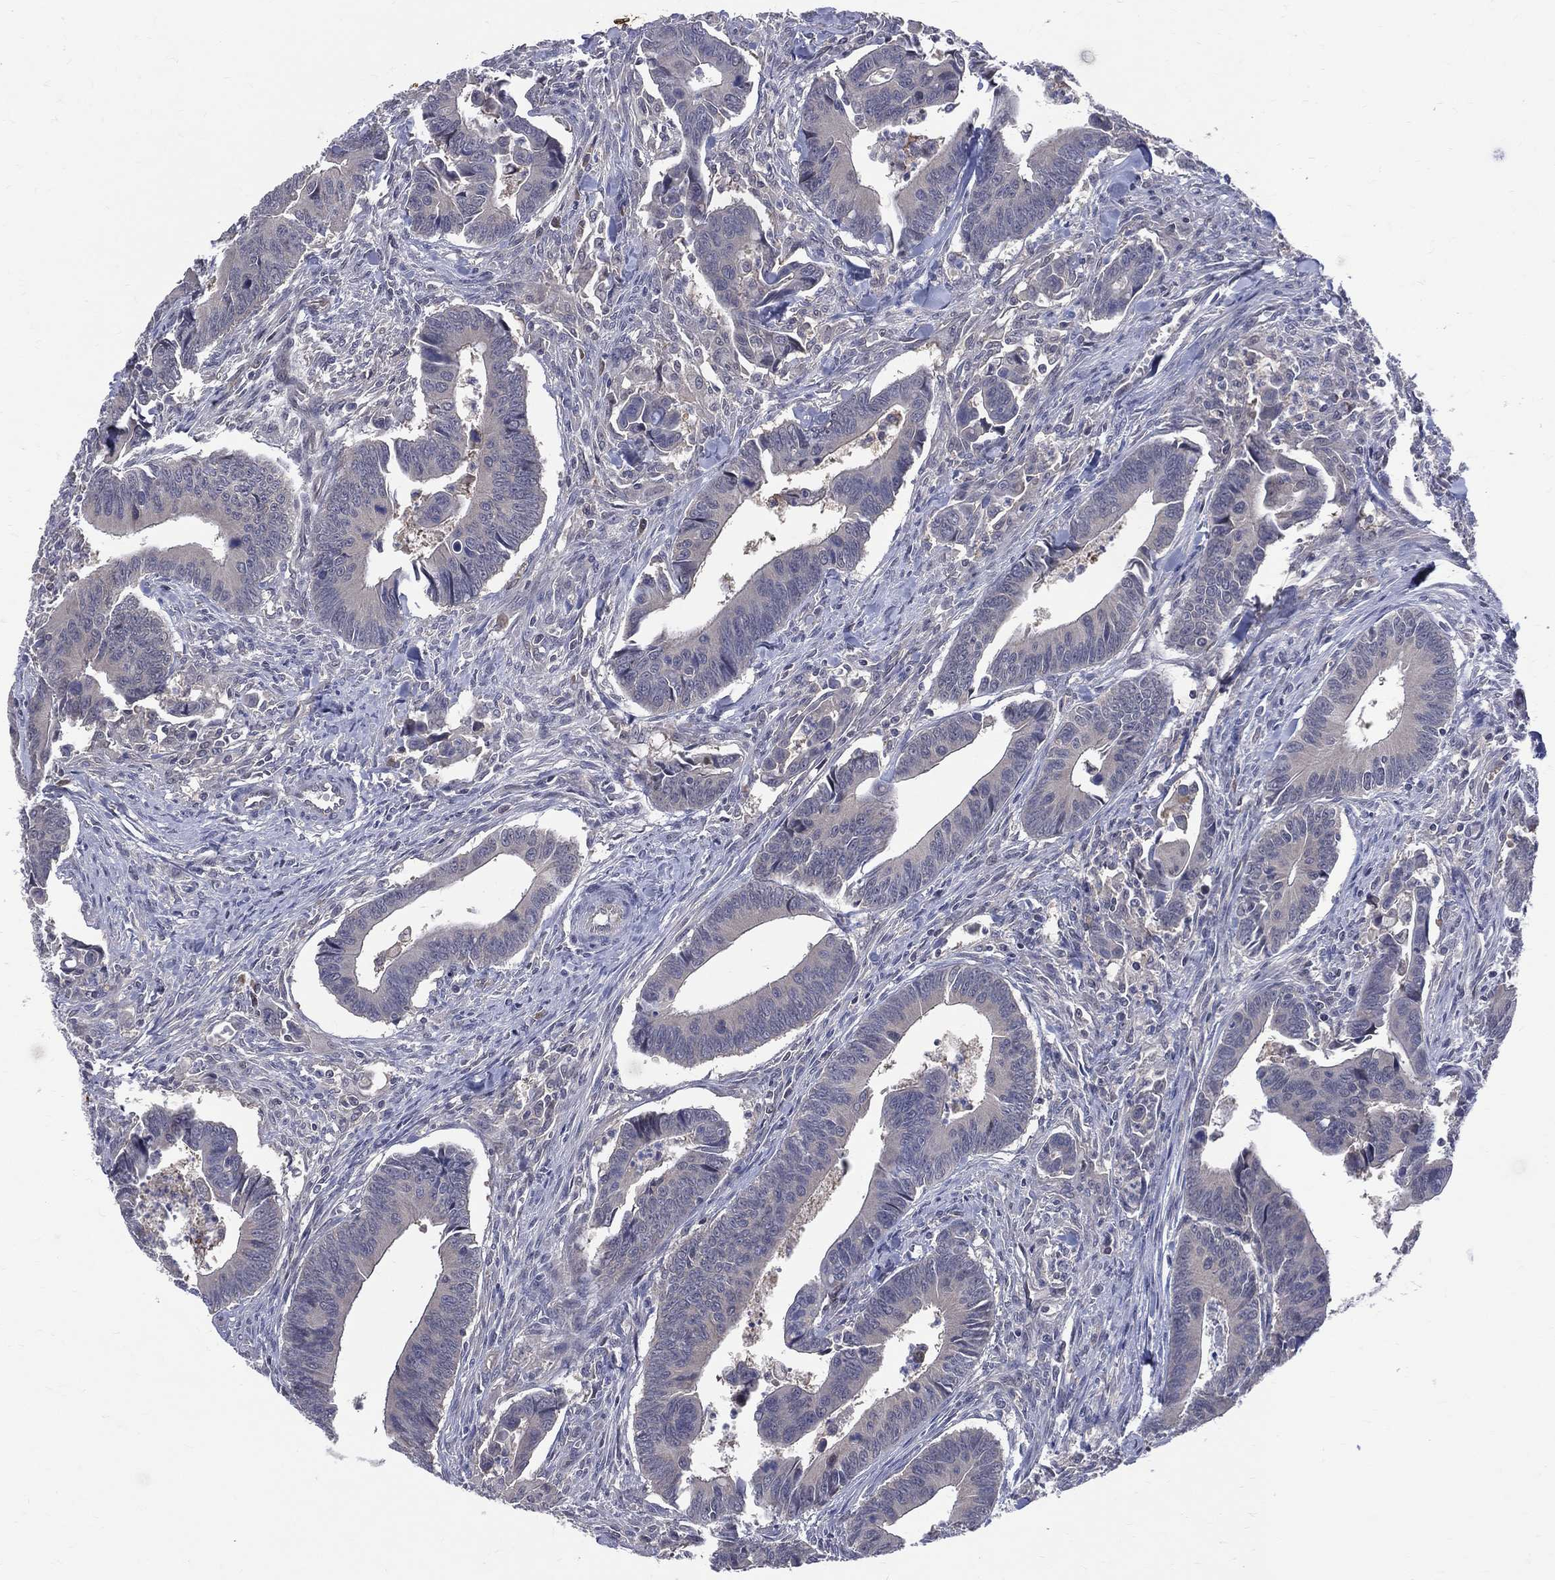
{"staining": {"intensity": "negative", "quantity": "none", "location": "none"}, "tissue": "colorectal cancer", "cell_type": "Tumor cells", "image_type": "cancer", "snomed": [{"axis": "morphology", "description": "Adenocarcinoma, NOS"}, {"axis": "topography", "description": "Rectum"}], "caption": "This histopathology image is of adenocarcinoma (colorectal) stained with IHC to label a protein in brown with the nuclei are counter-stained blue. There is no staining in tumor cells.", "gene": "DLG4", "patient": {"sex": "male", "age": 67}}